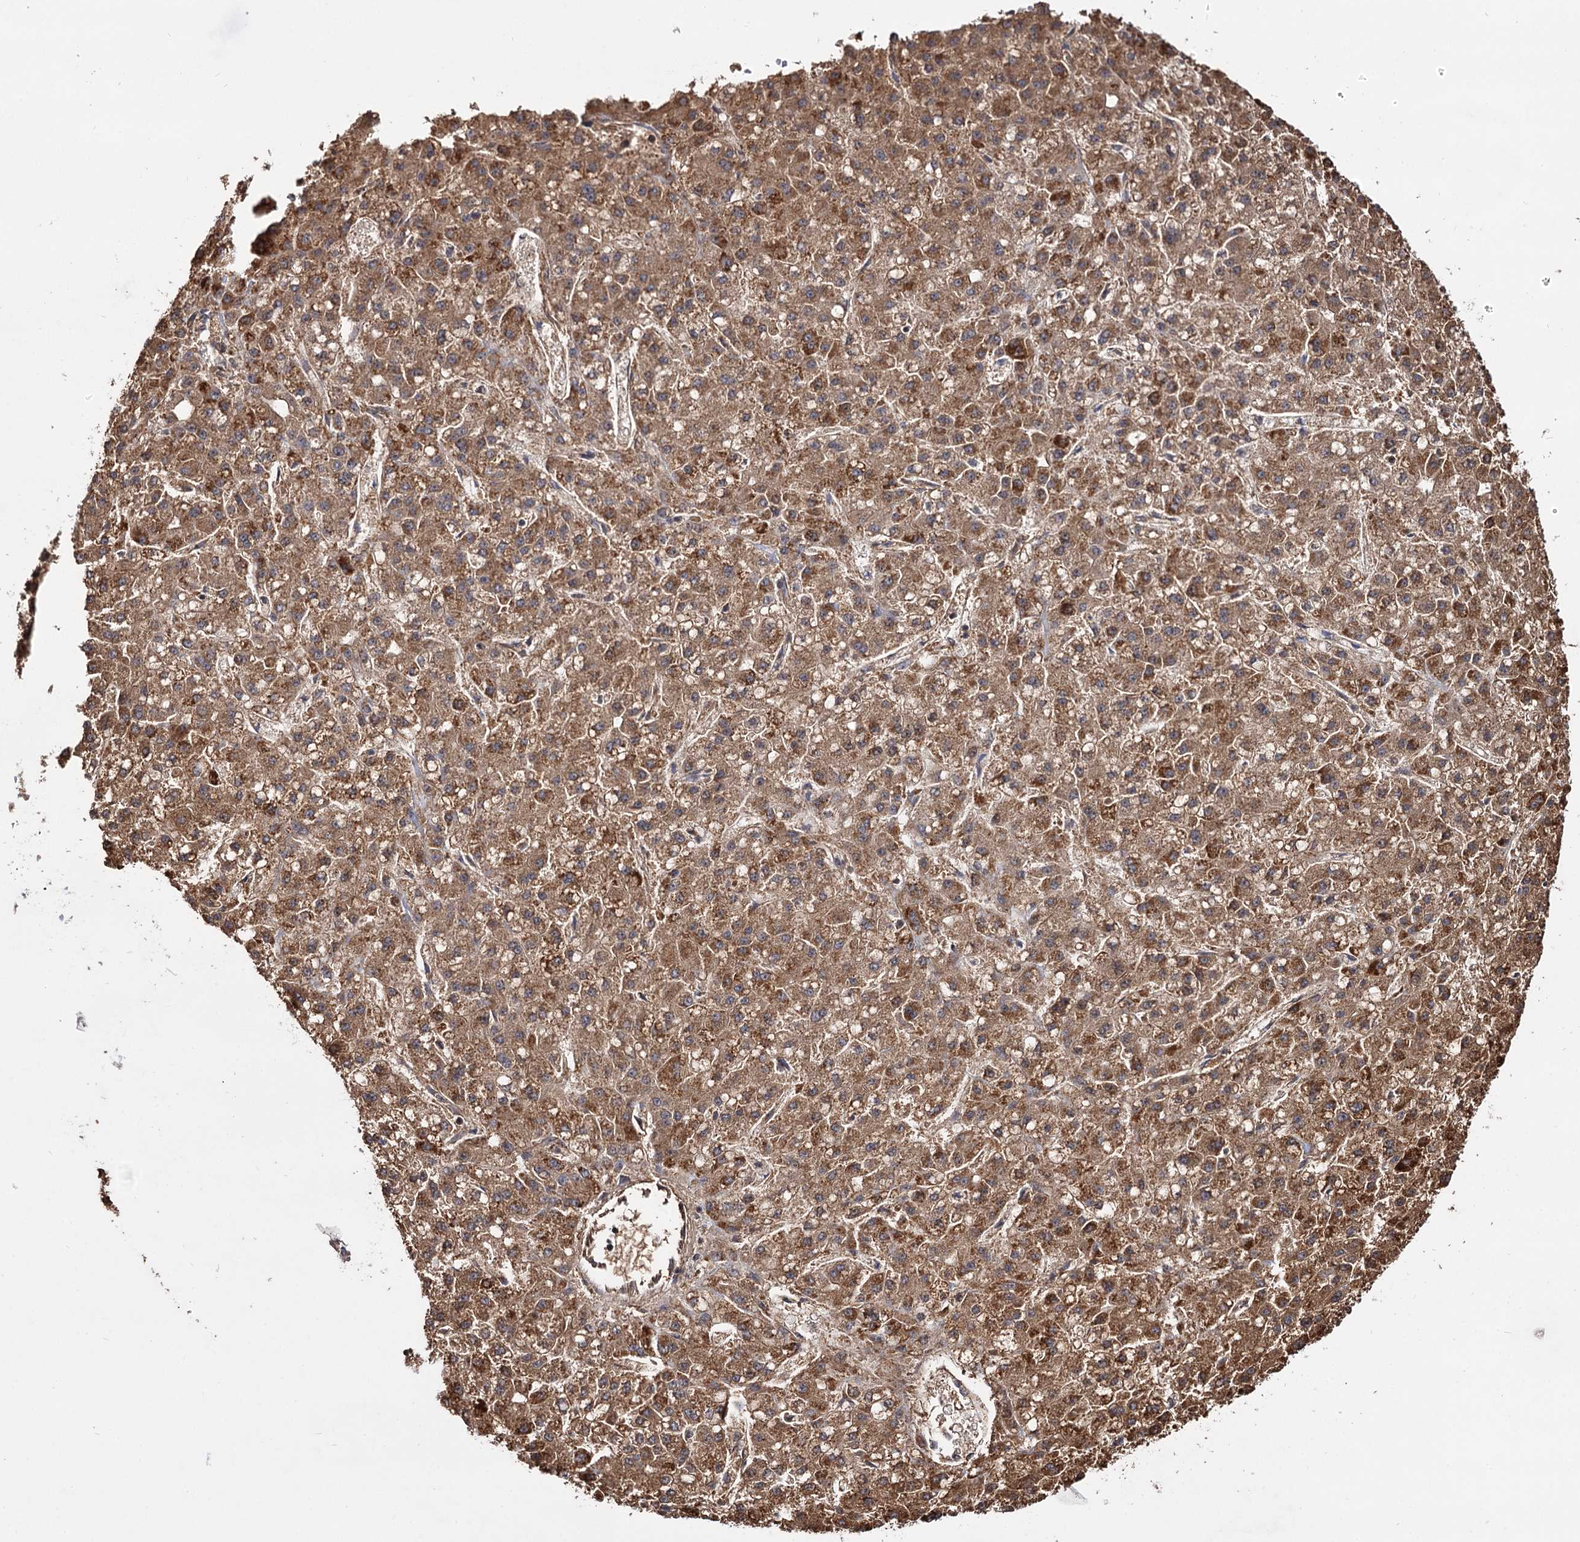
{"staining": {"intensity": "moderate", "quantity": ">75%", "location": "cytoplasmic/membranous"}, "tissue": "liver cancer", "cell_type": "Tumor cells", "image_type": "cancer", "snomed": [{"axis": "morphology", "description": "Carcinoma, Hepatocellular, NOS"}, {"axis": "topography", "description": "Liver"}], "caption": "This histopathology image displays IHC staining of human liver hepatocellular carcinoma, with medium moderate cytoplasmic/membranous positivity in approximately >75% of tumor cells.", "gene": "CEP76", "patient": {"sex": "male", "age": 67}}